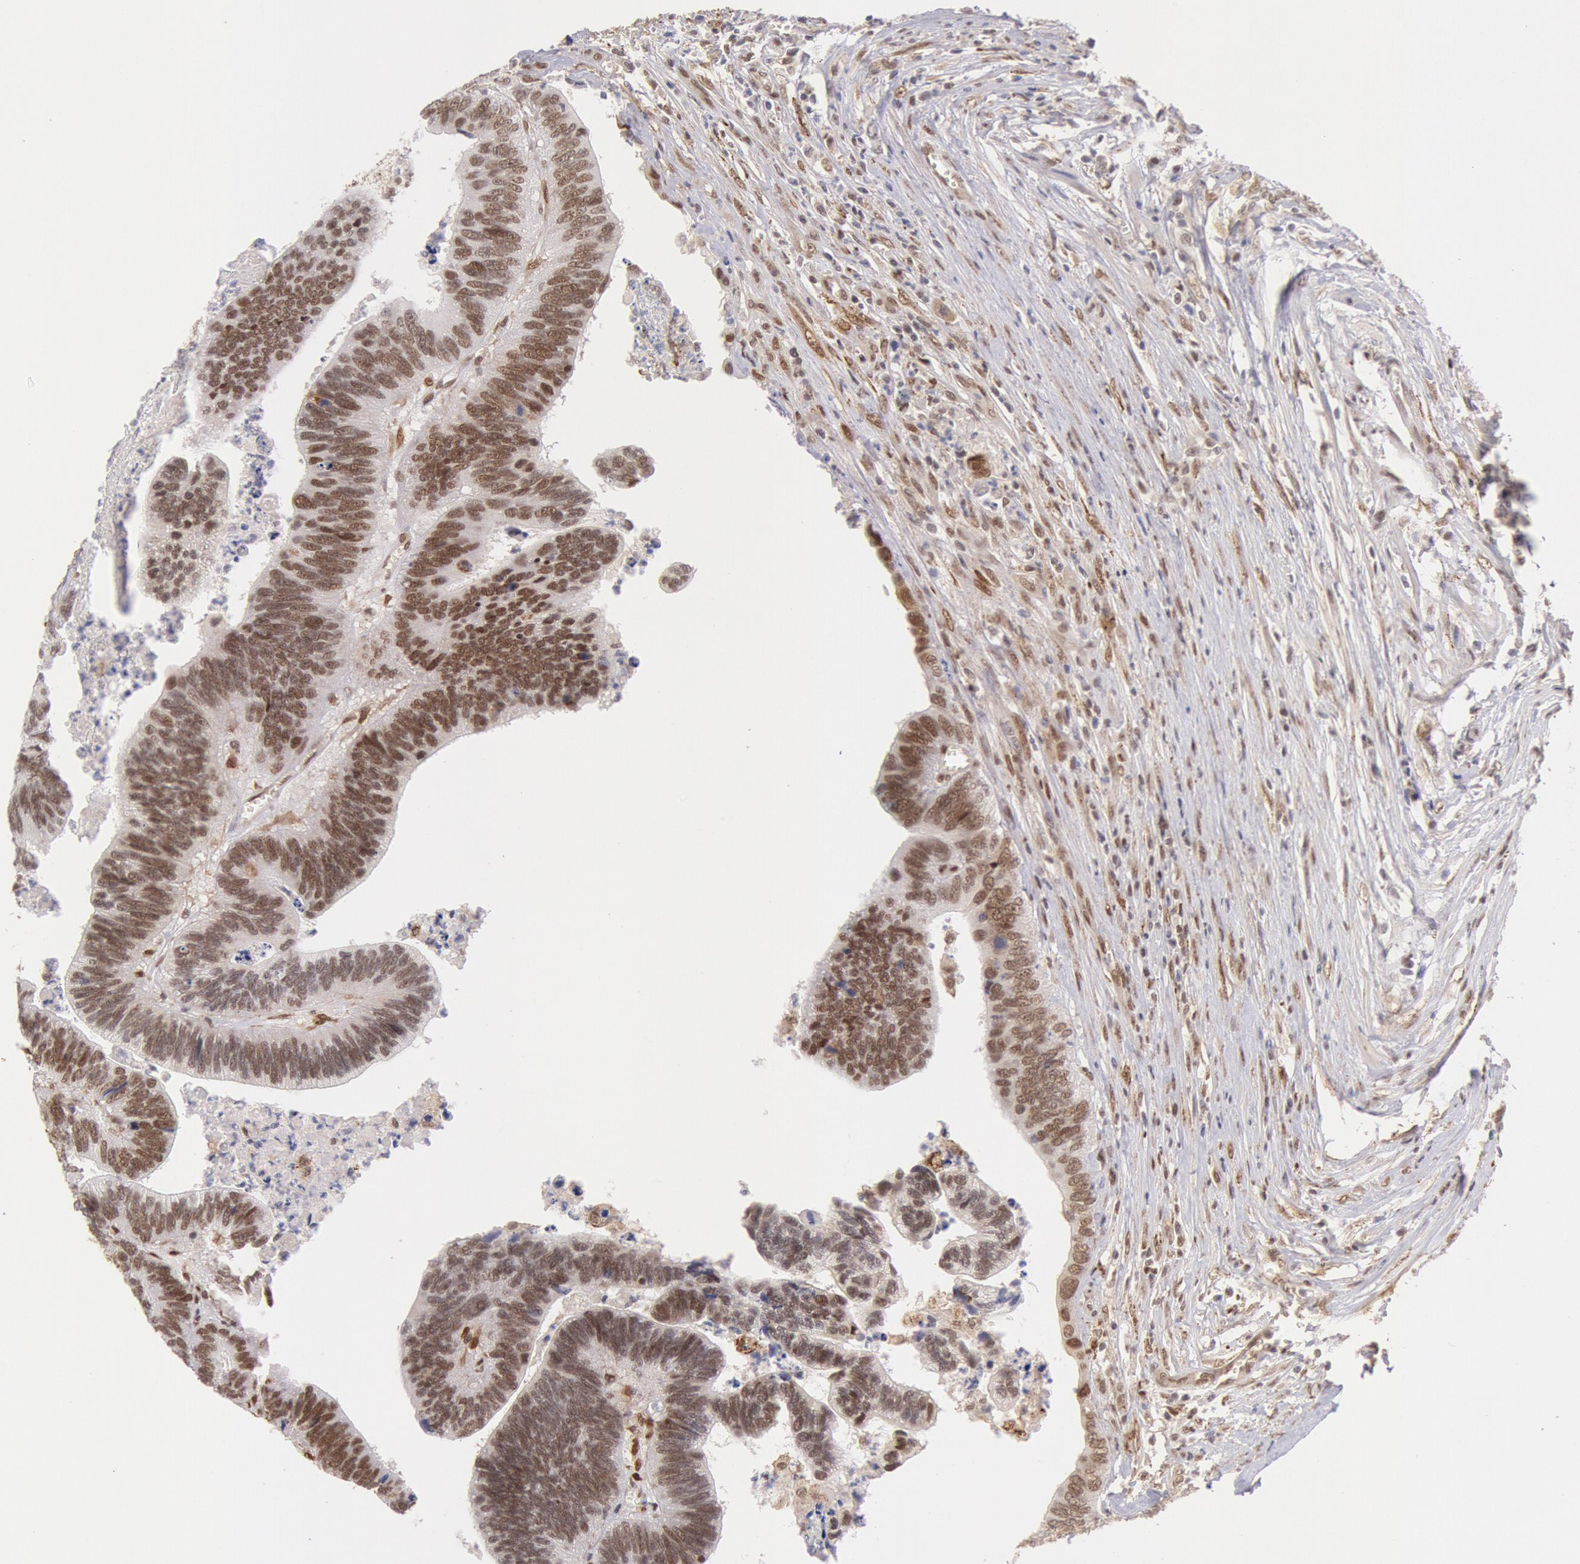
{"staining": {"intensity": "moderate", "quantity": ">75%", "location": "nuclear"}, "tissue": "colorectal cancer", "cell_type": "Tumor cells", "image_type": "cancer", "snomed": [{"axis": "morphology", "description": "Adenocarcinoma, NOS"}, {"axis": "topography", "description": "Colon"}], "caption": "Moderate nuclear expression is identified in approximately >75% of tumor cells in adenocarcinoma (colorectal).", "gene": "CDKN2B", "patient": {"sex": "male", "age": 72}}